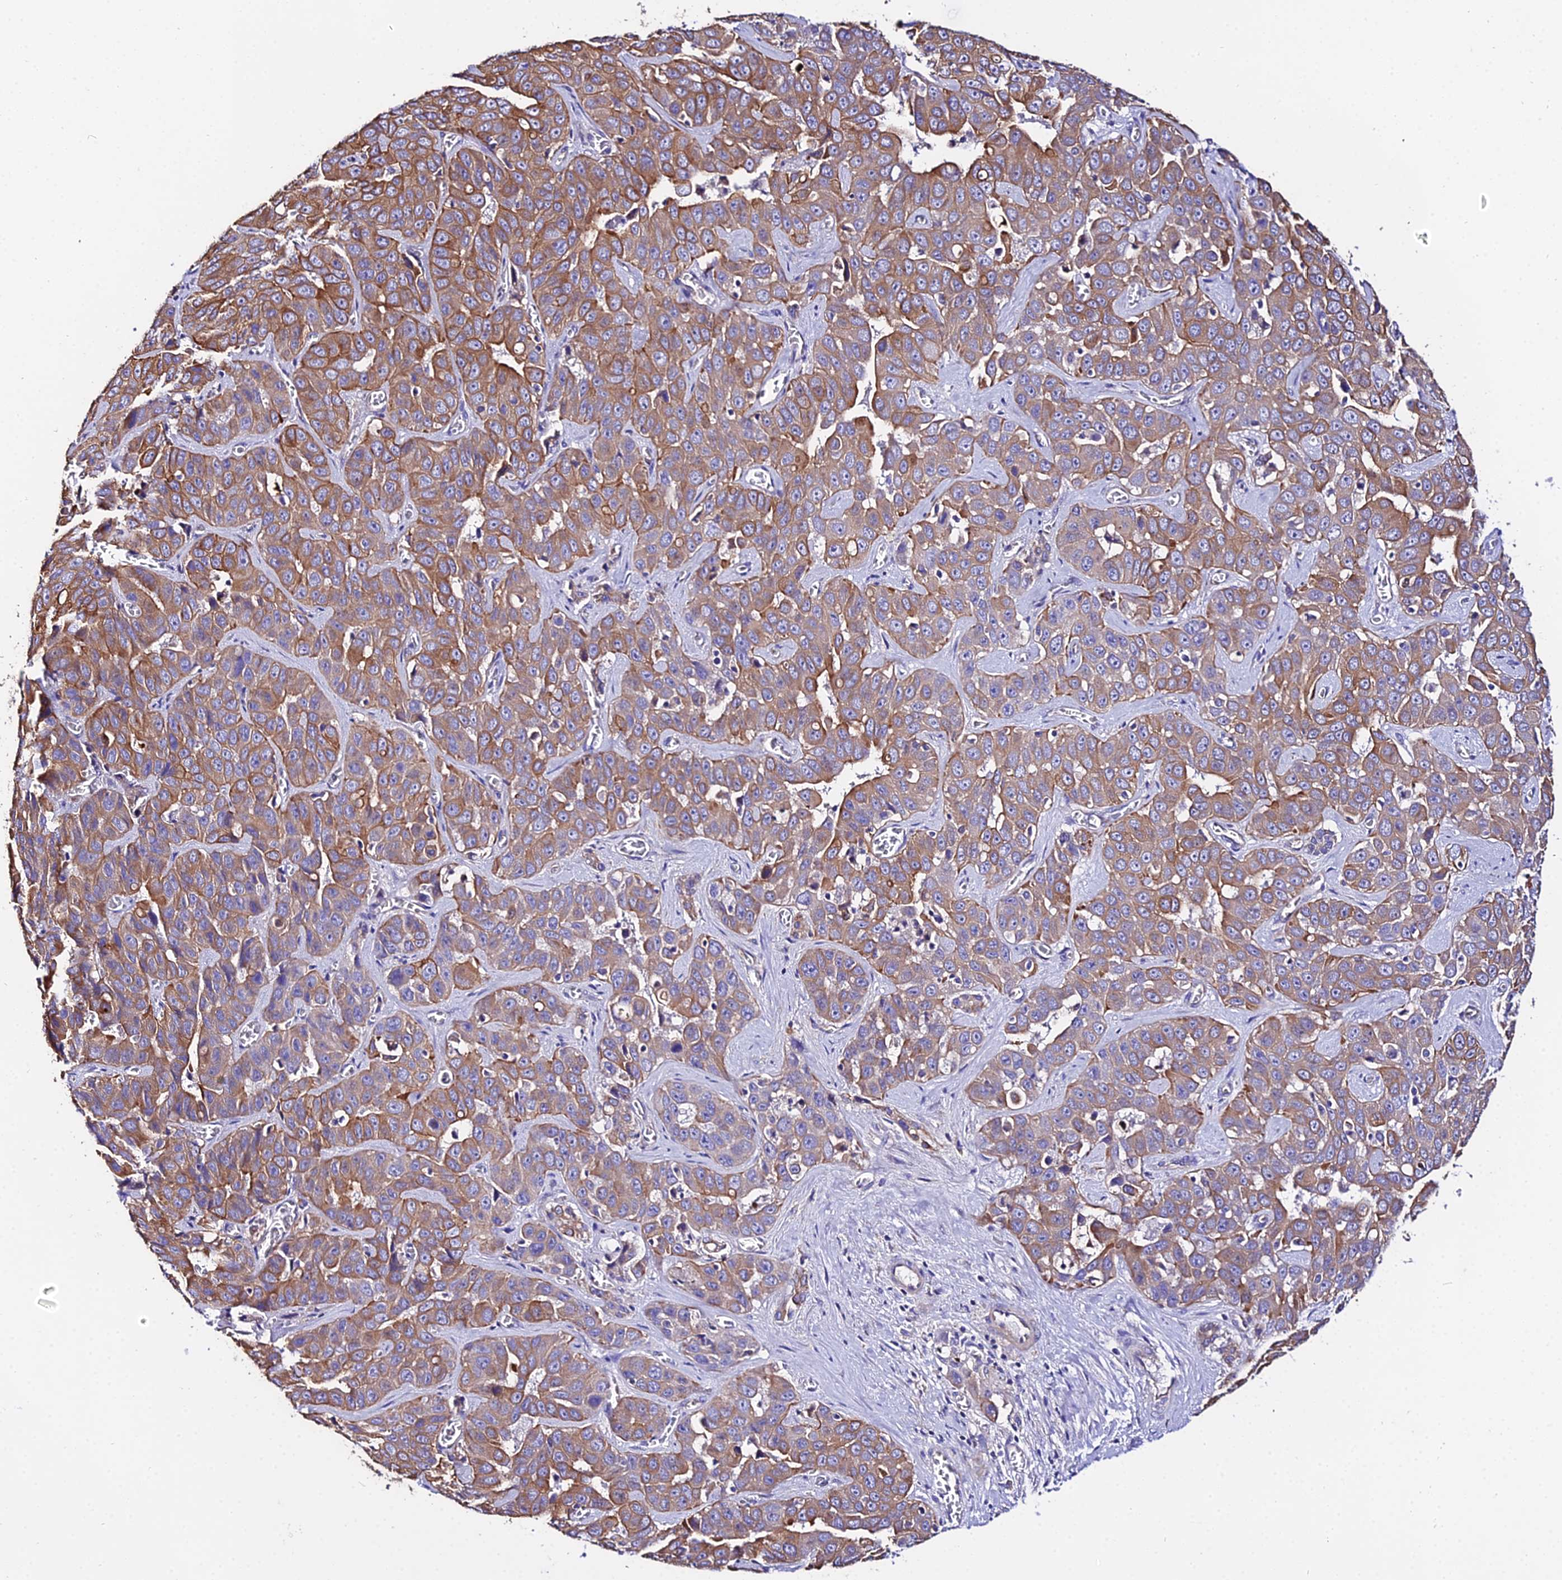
{"staining": {"intensity": "moderate", "quantity": ">75%", "location": "cytoplasmic/membranous"}, "tissue": "liver cancer", "cell_type": "Tumor cells", "image_type": "cancer", "snomed": [{"axis": "morphology", "description": "Cholangiocarcinoma"}, {"axis": "topography", "description": "Liver"}], "caption": "This histopathology image displays cholangiocarcinoma (liver) stained with immunohistochemistry to label a protein in brown. The cytoplasmic/membranous of tumor cells show moderate positivity for the protein. Nuclei are counter-stained blue.", "gene": "DAW1", "patient": {"sex": "female", "age": 52}}